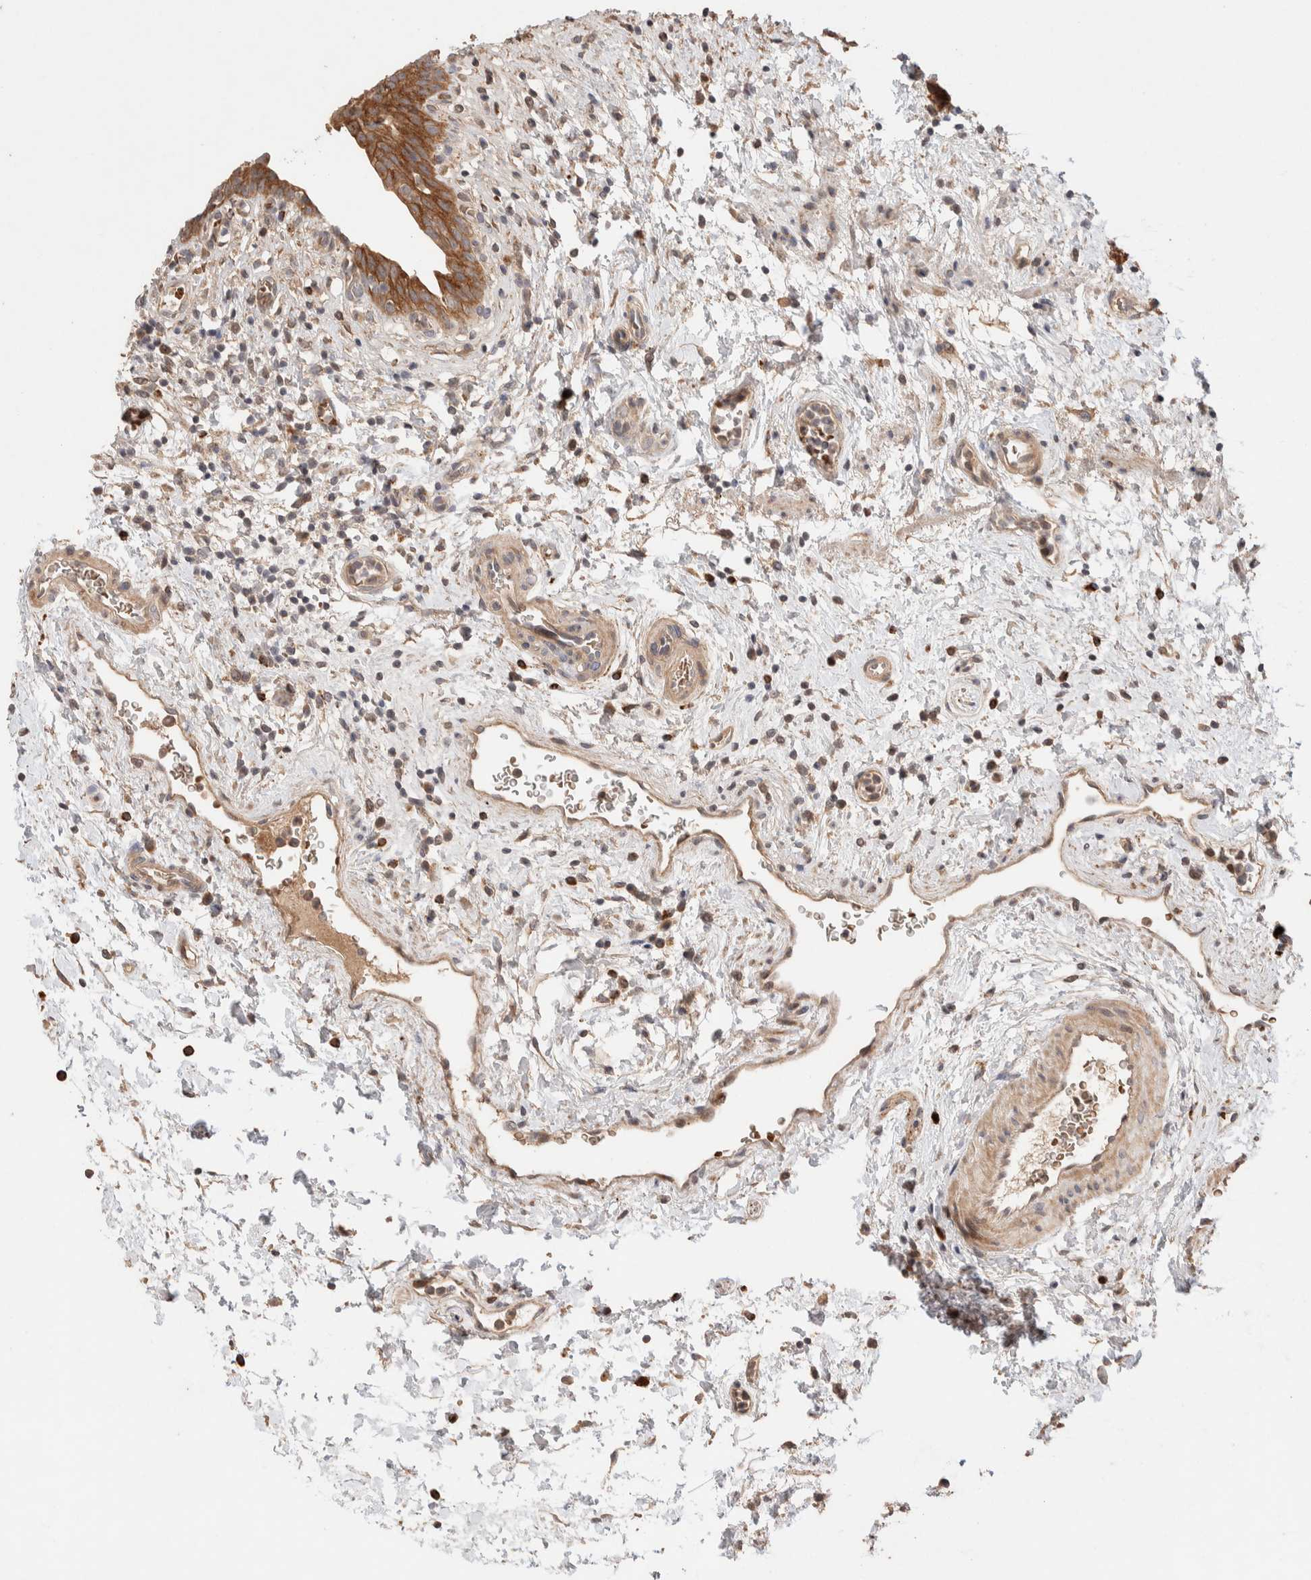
{"staining": {"intensity": "moderate", "quantity": ">75%", "location": "cytoplasmic/membranous"}, "tissue": "urinary bladder", "cell_type": "Urothelial cells", "image_type": "normal", "snomed": [{"axis": "morphology", "description": "Normal tissue, NOS"}, {"axis": "topography", "description": "Urinary bladder"}], "caption": "A medium amount of moderate cytoplasmic/membranous staining is seen in about >75% of urothelial cells in normal urinary bladder.", "gene": "CASK", "patient": {"sex": "male", "age": 37}}